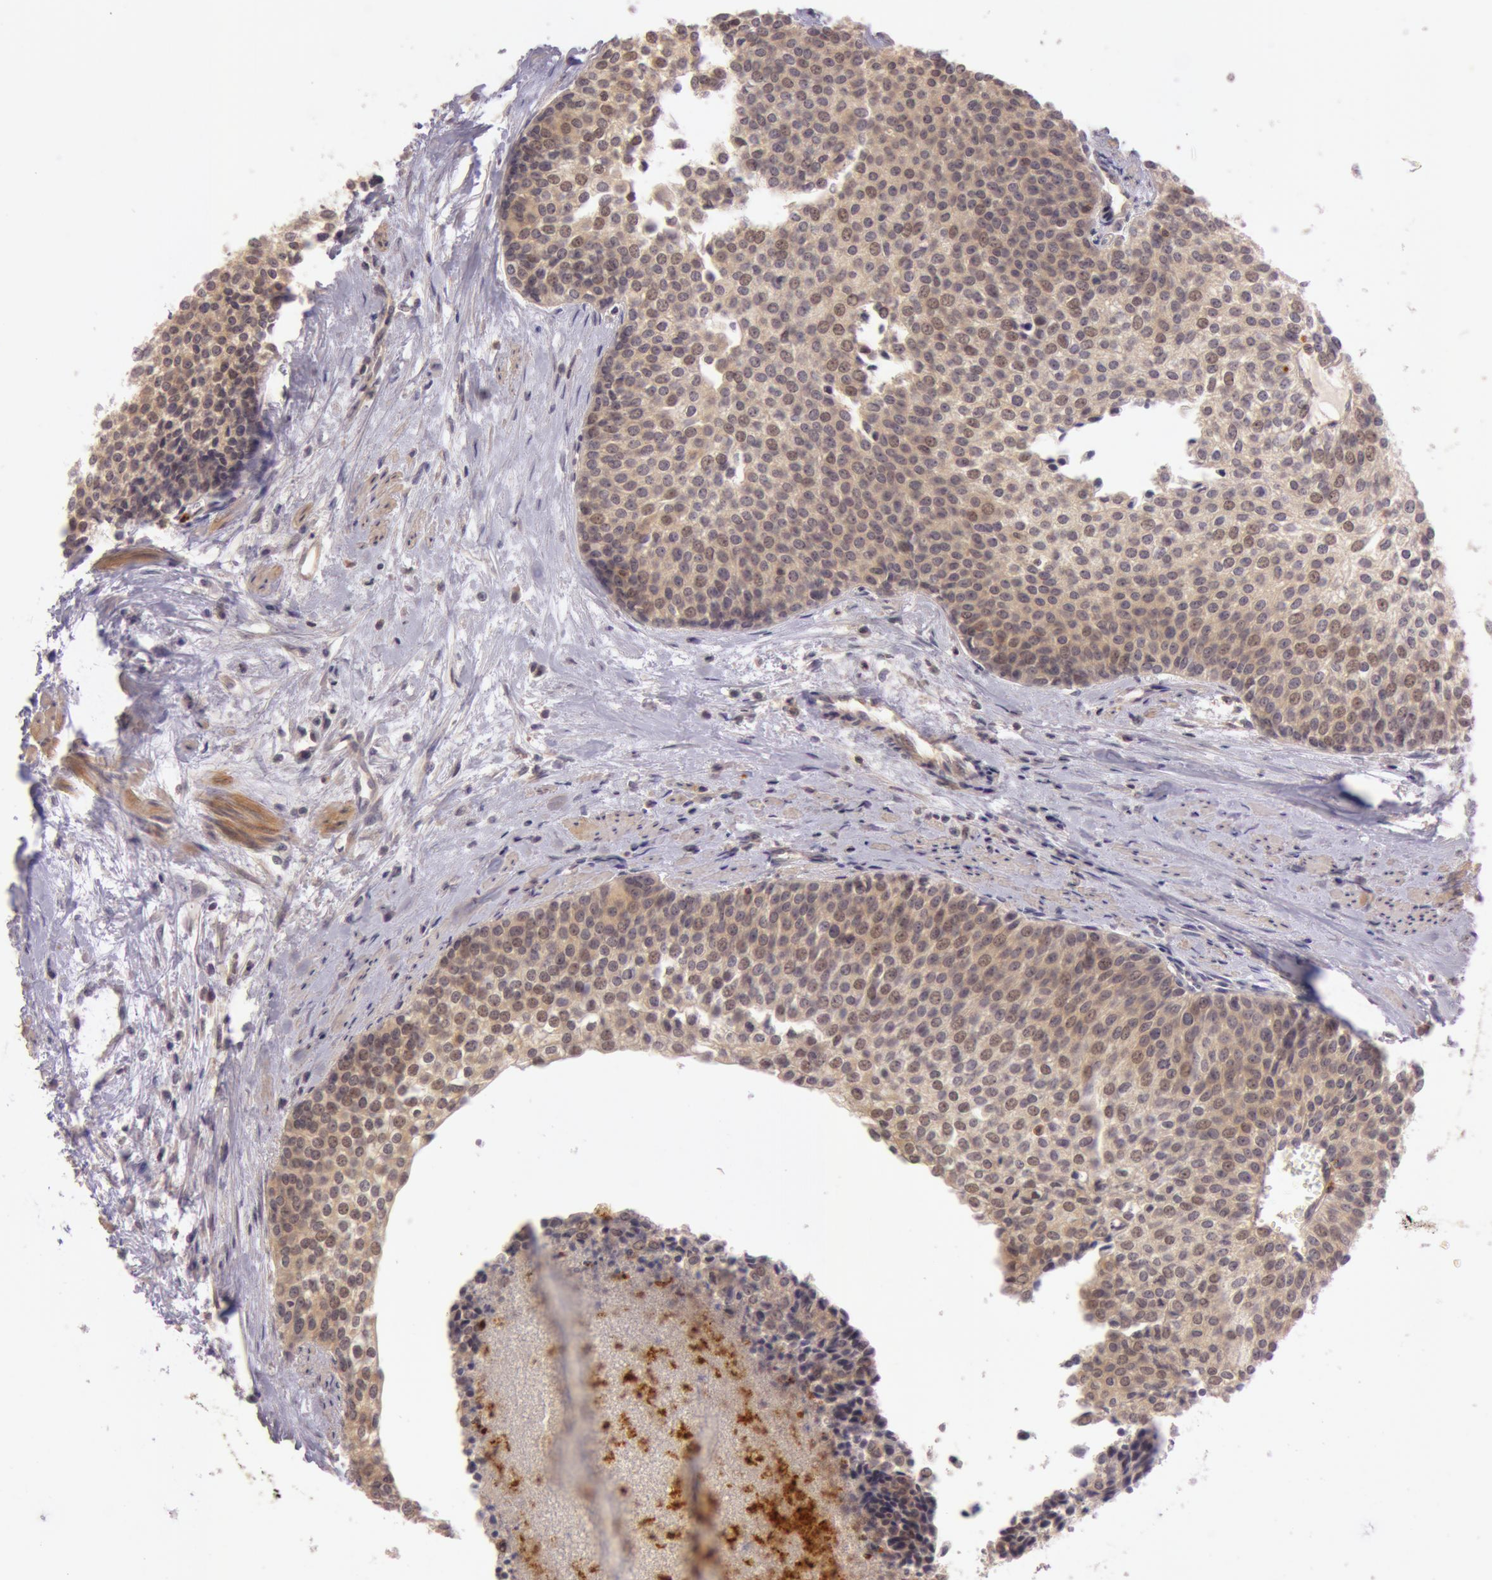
{"staining": {"intensity": "moderate", "quantity": ">75%", "location": "cytoplasmic/membranous"}, "tissue": "urothelial cancer", "cell_type": "Tumor cells", "image_type": "cancer", "snomed": [{"axis": "morphology", "description": "Urothelial carcinoma, Low grade"}, {"axis": "topography", "description": "Urinary bladder"}], "caption": "Protein analysis of urothelial cancer tissue exhibits moderate cytoplasmic/membranous expression in about >75% of tumor cells.", "gene": "ATG2B", "patient": {"sex": "female", "age": 73}}